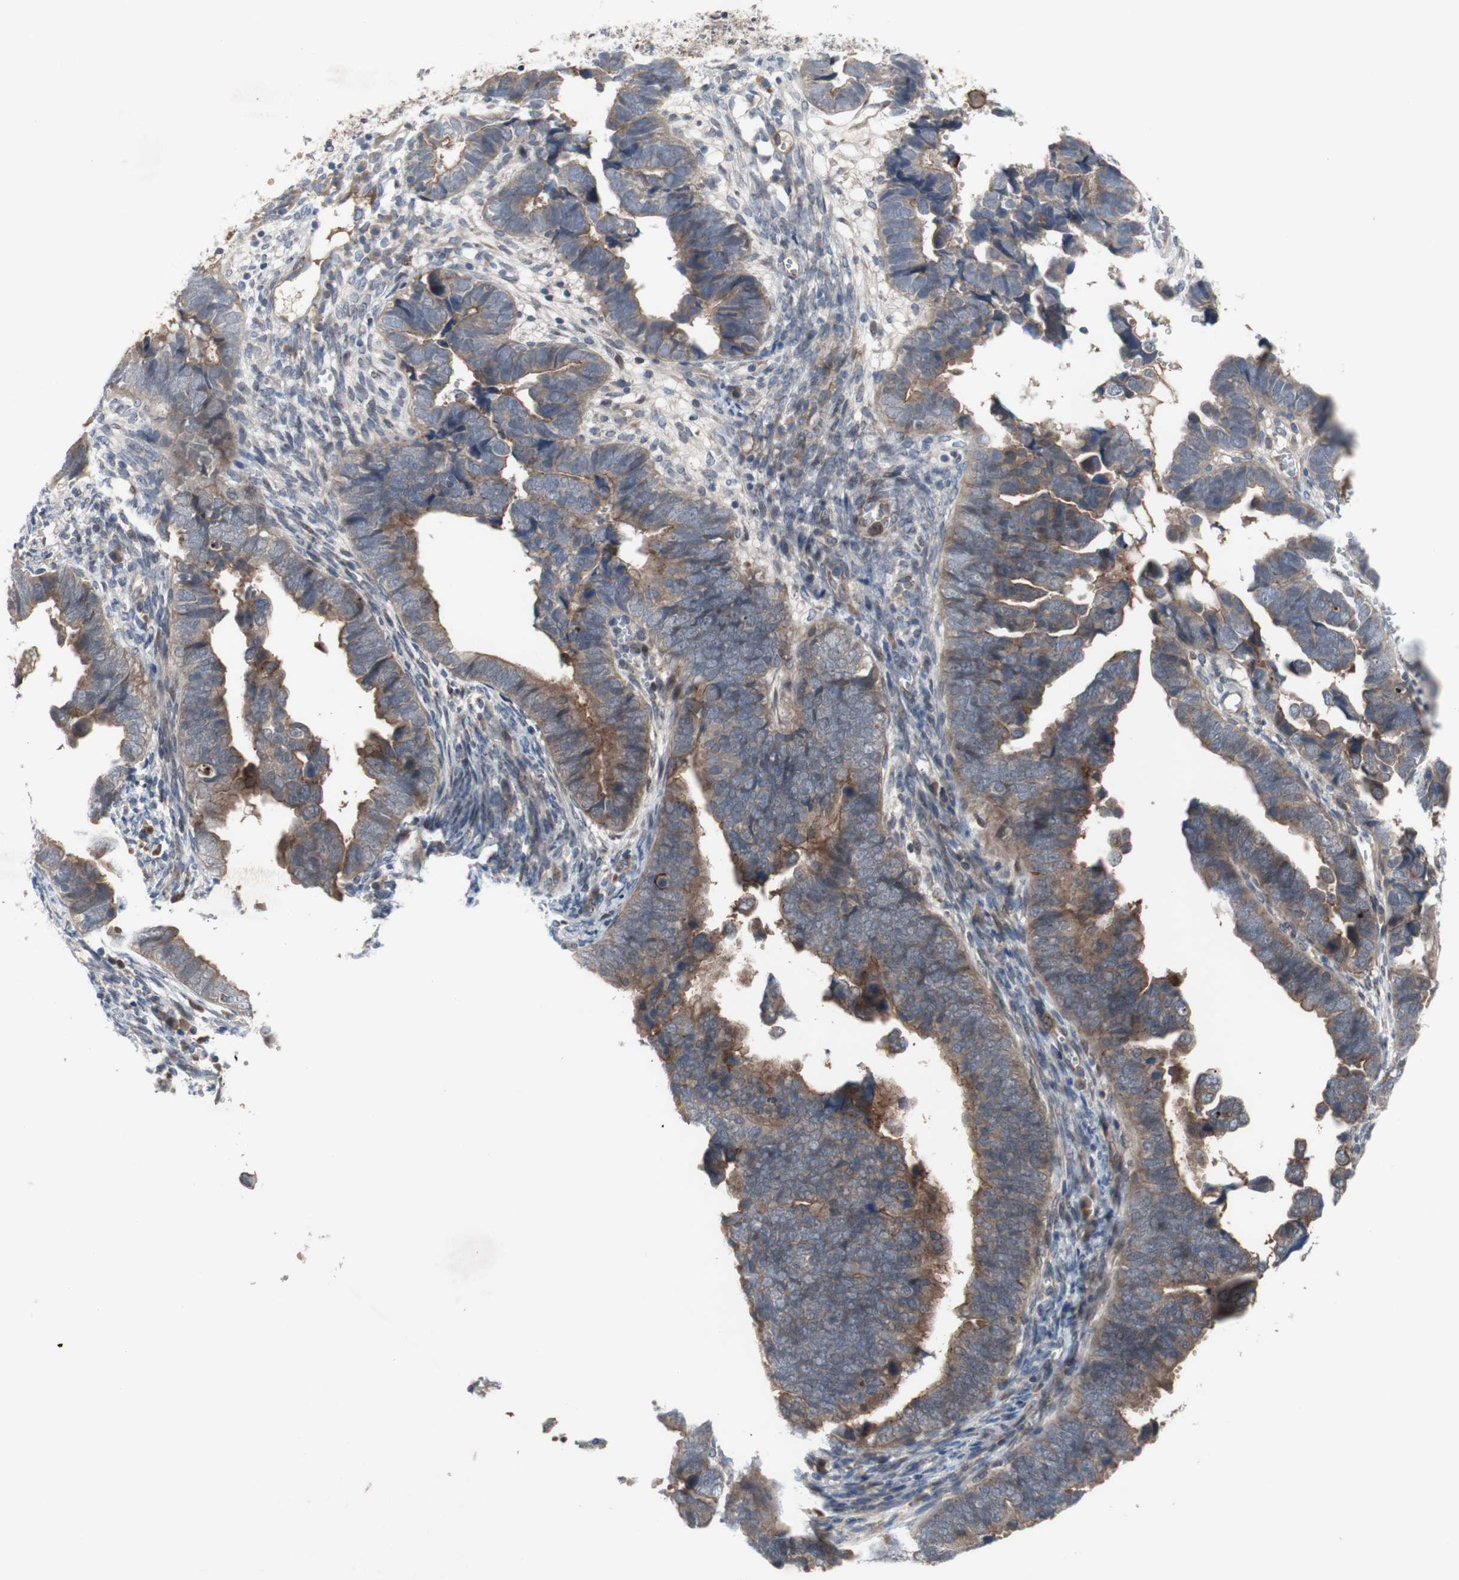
{"staining": {"intensity": "moderate", "quantity": ">75%", "location": "cytoplasmic/membranous"}, "tissue": "endometrial cancer", "cell_type": "Tumor cells", "image_type": "cancer", "snomed": [{"axis": "morphology", "description": "Adenocarcinoma, NOS"}, {"axis": "topography", "description": "Endometrium"}], "caption": "This is an image of immunohistochemistry (IHC) staining of adenocarcinoma (endometrial), which shows moderate positivity in the cytoplasmic/membranous of tumor cells.", "gene": "OAZ1", "patient": {"sex": "female", "age": 75}}